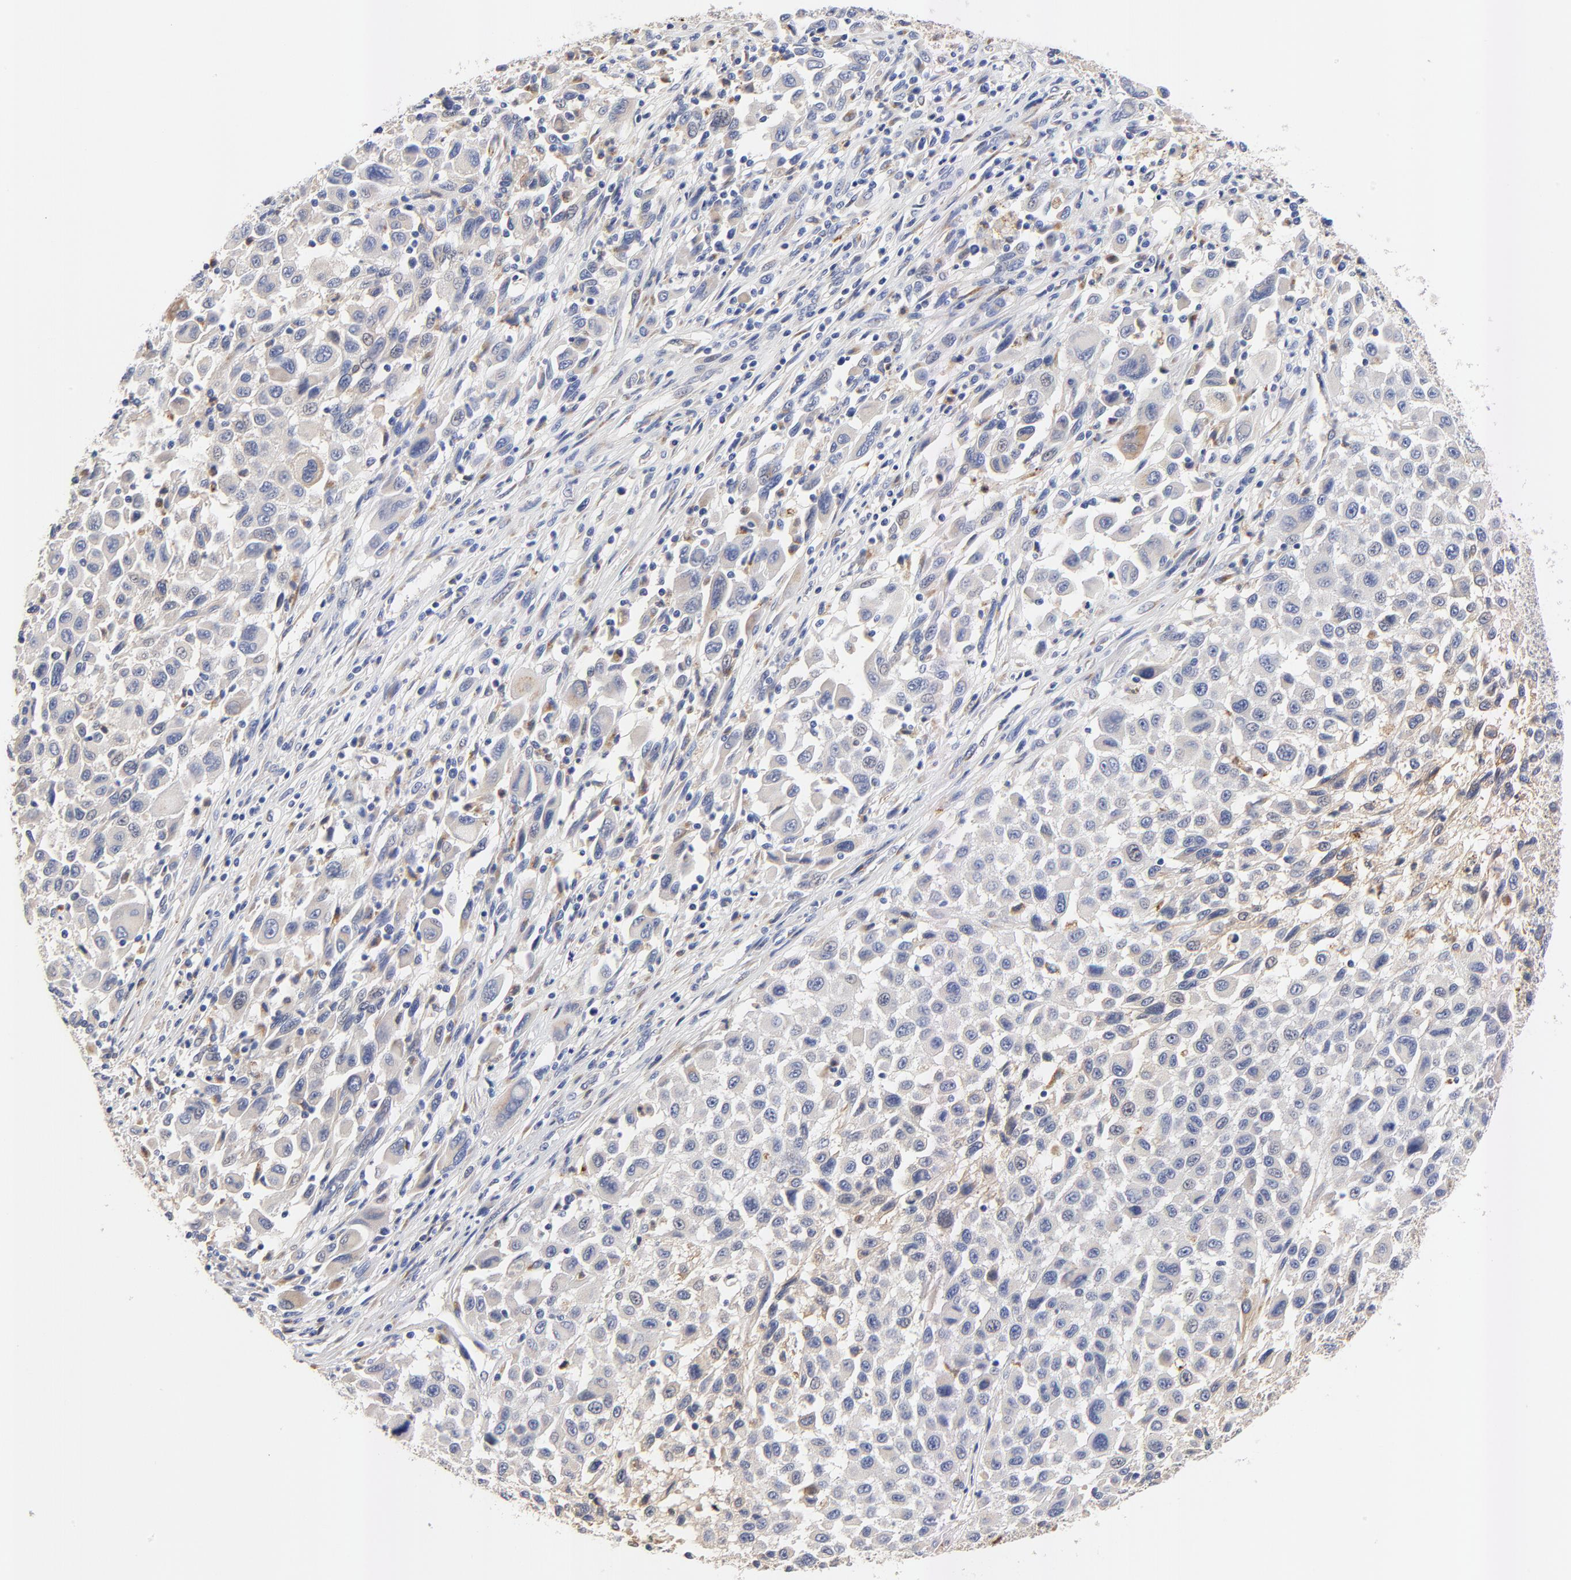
{"staining": {"intensity": "weak", "quantity": "<25%", "location": "cytoplasmic/membranous"}, "tissue": "melanoma", "cell_type": "Tumor cells", "image_type": "cancer", "snomed": [{"axis": "morphology", "description": "Malignant melanoma, Metastatic site"}, {"axis": "topography", "description": "Lymph node"}], "caption": "Photomicrograph shows no protein positivity in tumor cells of malignant melanoma (metastatic site) tissue.", "gene": "FBXL2", "patient": {"sex": "male", "age": 61}}